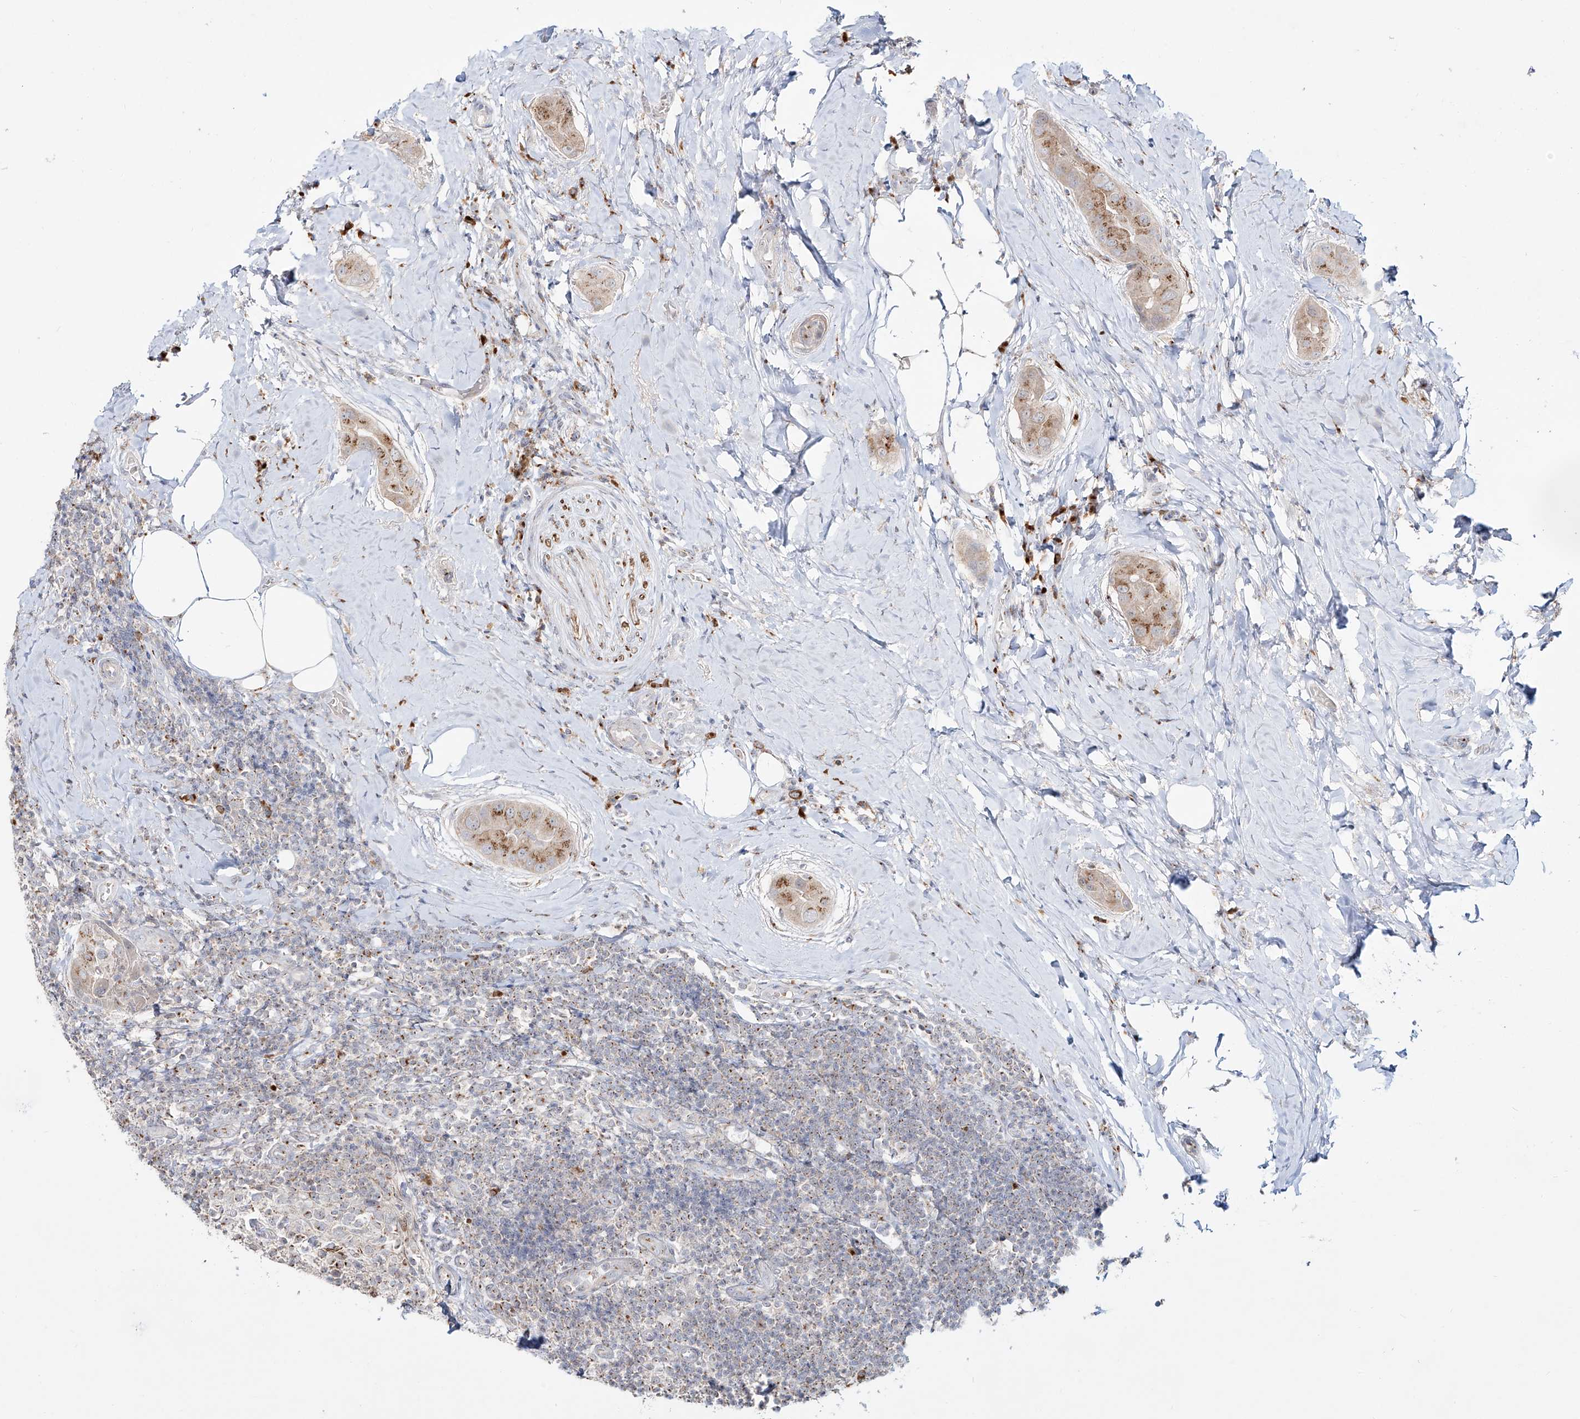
{"staining": {"intensity": "moderate", "quantity": ">75%", "location": "cytoplasmic/membranous"}, "tissue": "thyroid cancer", "cell_type": "Tumor cells", "image_type": "cancer", "snomed": [{"axis": "morphology", "description": "Papillary adenocarcinoma, NOS"}, {"axis": "topography", "description": "Thyroid gland"}], "caption": "IHC micrograph of neoplastic tissue: thyroid cancer (papillary adenocarcinoma) stained using immunohistochemistry demonstrates medium levels of moderate protein expression localized specifically in the cytoplasmic/membranous of tumor cells, appearing as a cytoplasmic/membranous brown color.", "gene": "BSDC1", "patient": {"sex": "male", "age": 33}}